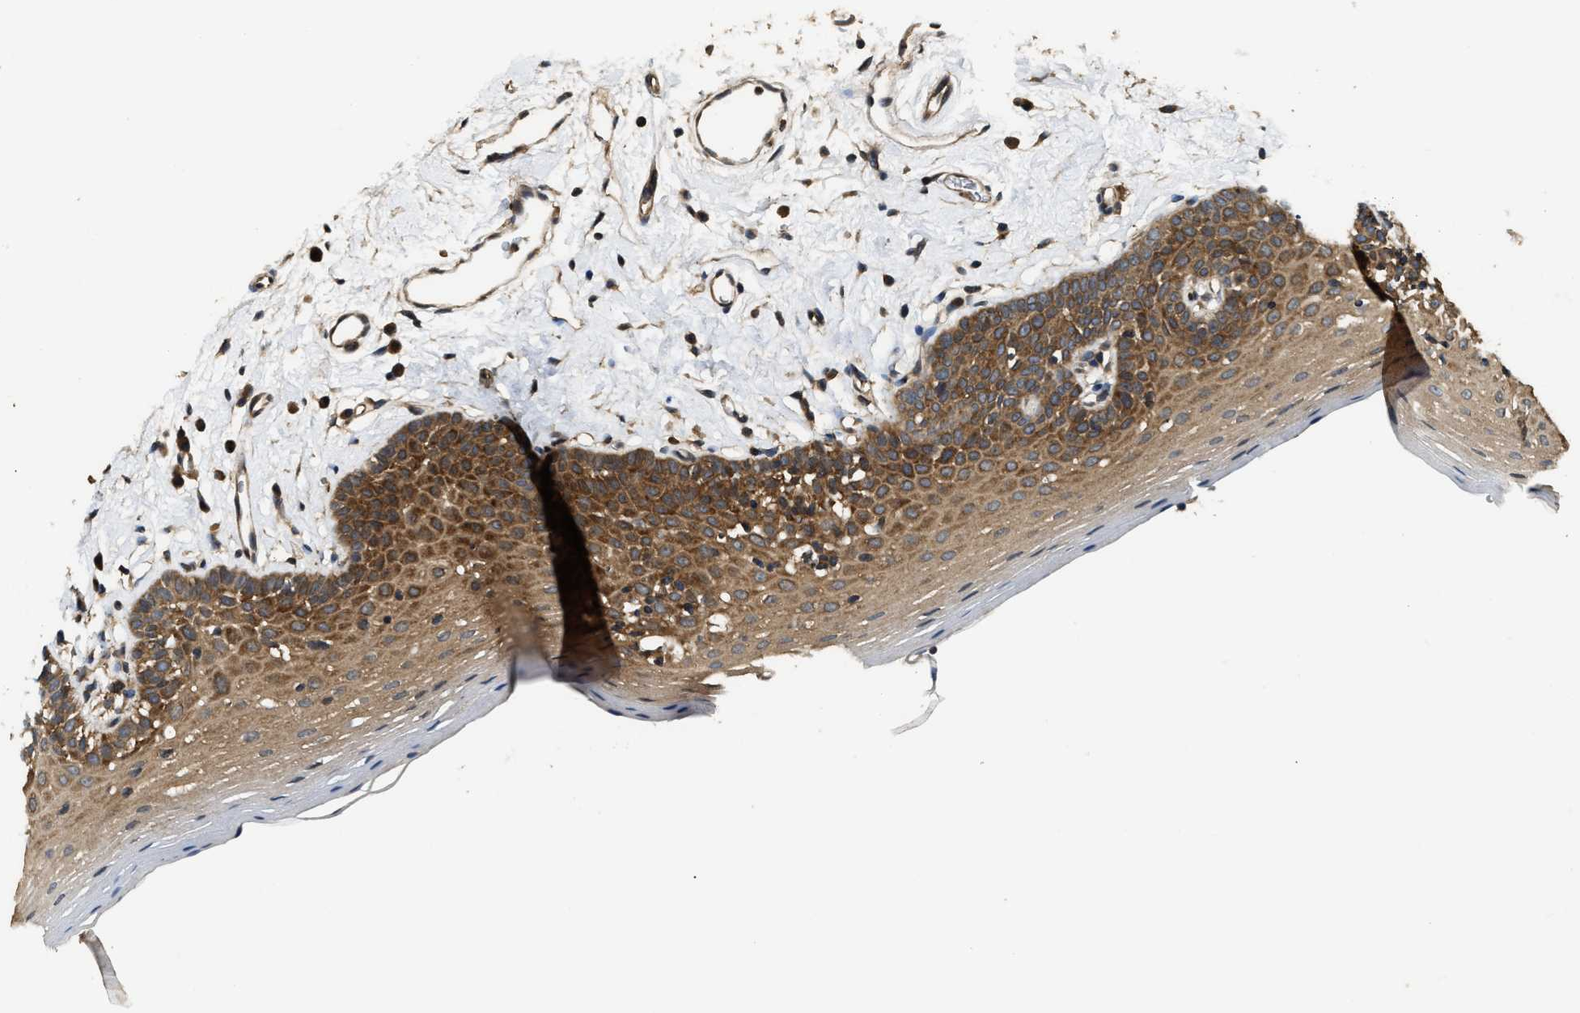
{"staining": {"intensity": "moderate", "quantity": ">75%", "location": "cytoplasmic/membranous"}, "tissue": "oral mucosa", "cell_type": "Squamous epithelial cells", "image_type": "normal", "snomed": [{"axis": "morphology", "description": "Normal tissue, NOS"}, {"axis": "topography", "description": "Oral tissue"}], "caption": "Unremarkable oral mucosa was stained to show a protein in brown. There is medium levels of moderate cytoplasmic/membranous positivity in about >75% of squamous epithelial cells.", "gene": "DNAJC2", "patient": {"sex": "male", "age": 66}}